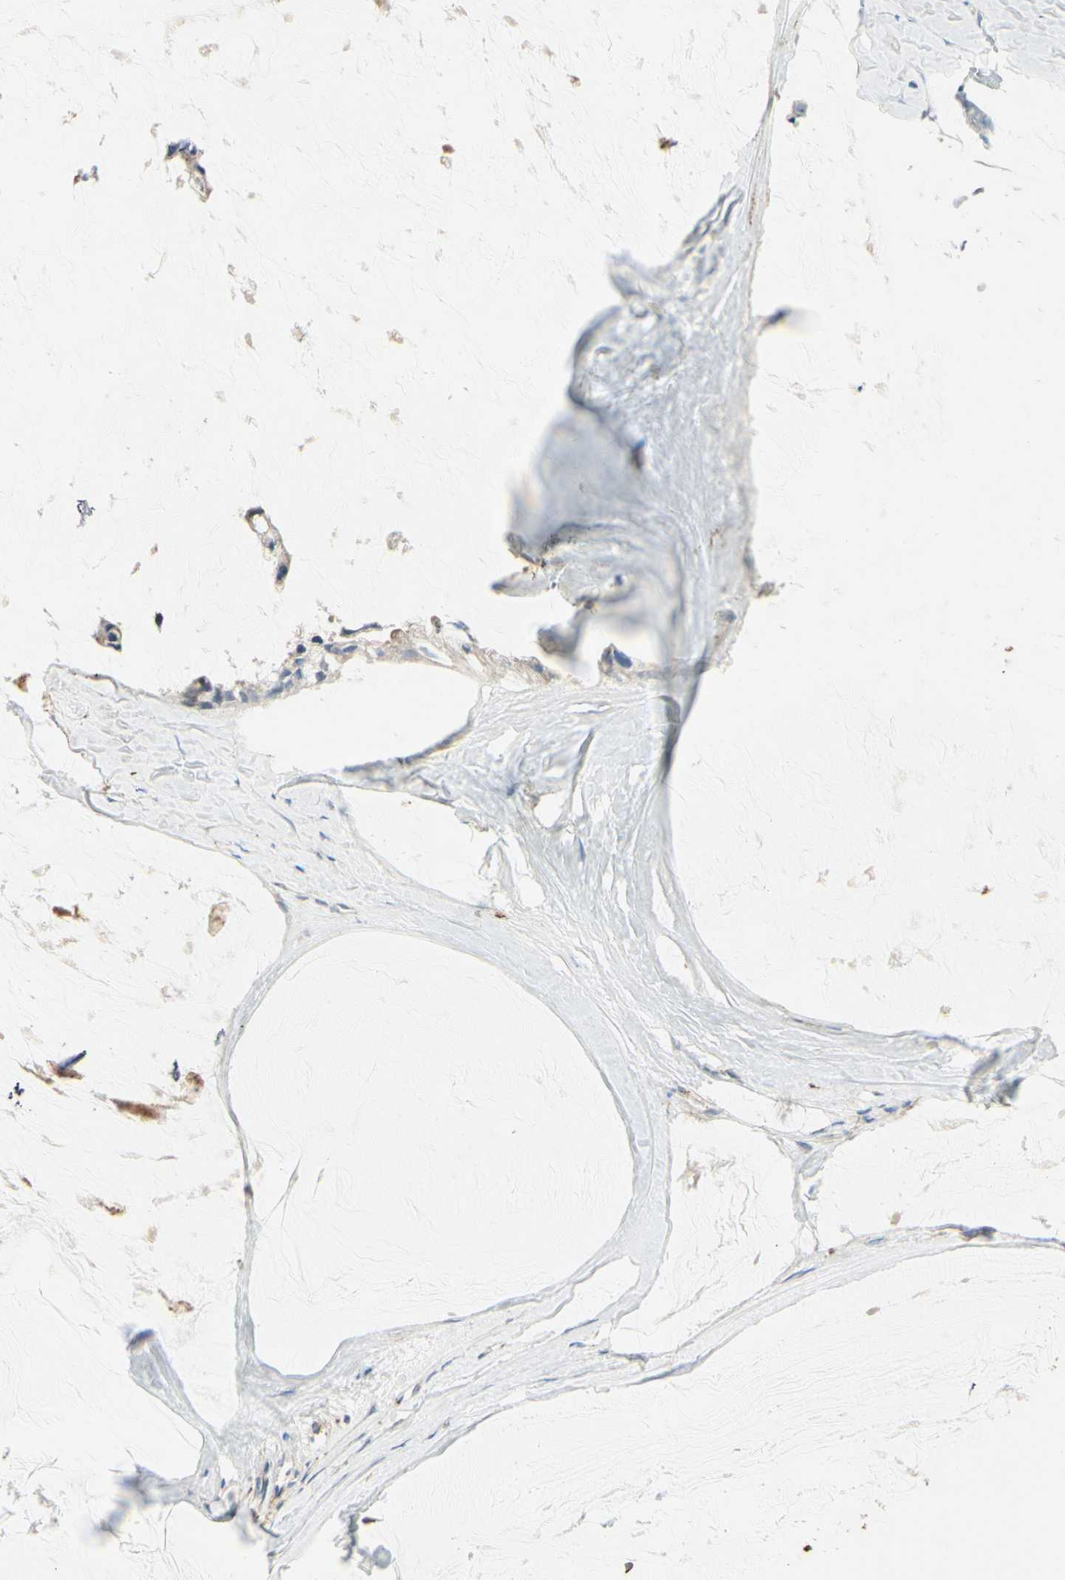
{"staining": {"intensity": "weak", "quantity": ">75%", "location": "cytoplasmic/membranous"}, "tissue": "ovarian cancer", "cell_type": "Tumor cells", "image_type": "cancer", "snomed": [{"axis": "morphology", "description": "Cystadenocarcinoma, mucinous, NOS"}, {"axis": "topography", "description": "Ovary"}], "caption": "A high-resolution image shows IHC staining of mucinous cystadenocarcinoma (ovarian), which reveals weak cytoplasmic/membranous positivity in about >75% of tumor cells.", "gene": "ANGPTL1", "patient": {"sex": "female", "age": 39}}